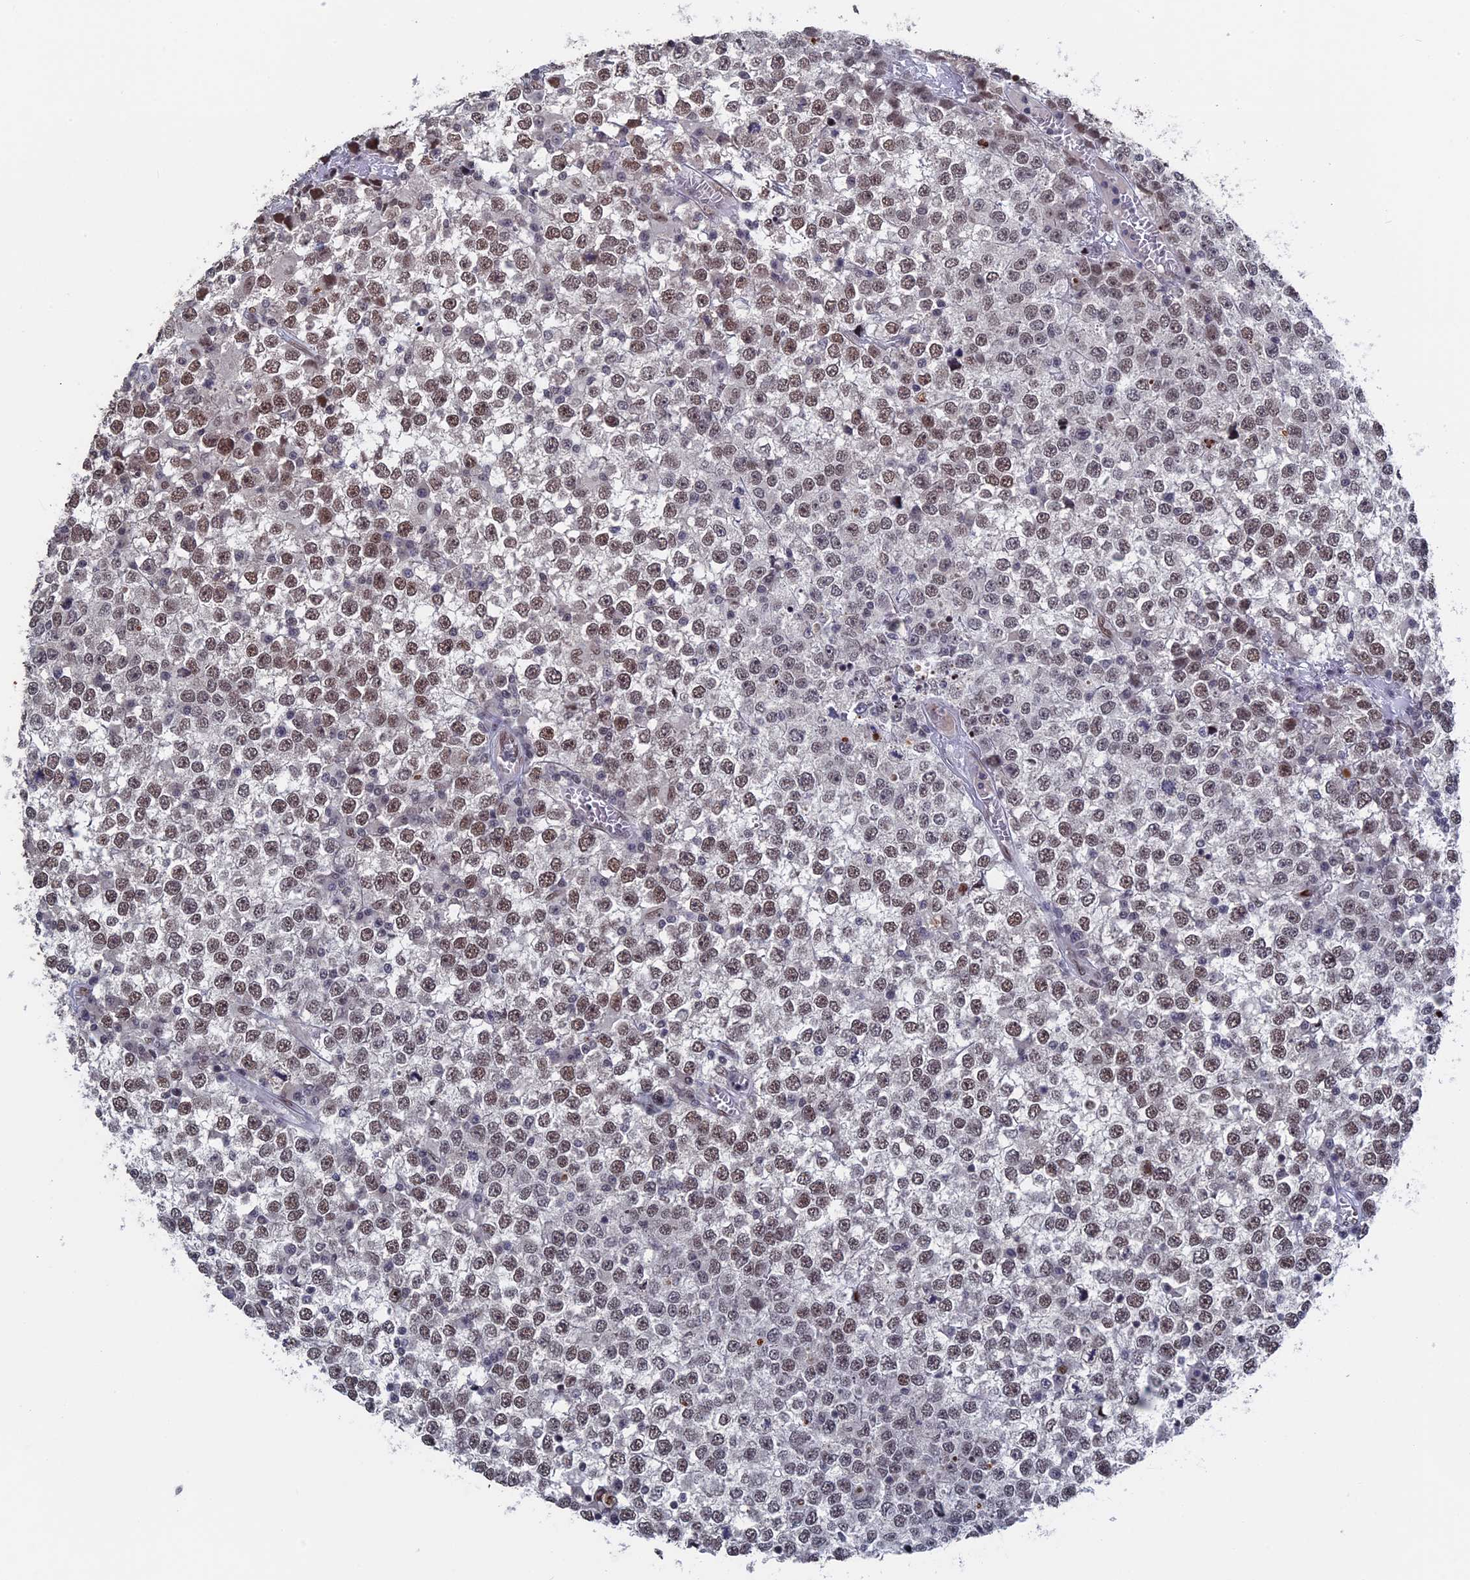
{"staining": {"intensity": "moderate", "quantity": ">75%", "location": "nuclear"}, "tissue": "testis cancer", "cell_type": "Tumor cells", "image_type": "cancer", "snomed": [{"axis": "morphology", "description": "Seminoma, NOS"}, {"axis": "topography", "description": "Testis"}], "caption": "An image showing moderate nuclear positivity in approximately >75% of tumor cells in testis seminoma, as visualized by brown immunohistochemical staining.", "gene": "NR2C2AP", "patient": {"sex": "male", "age": 65}}